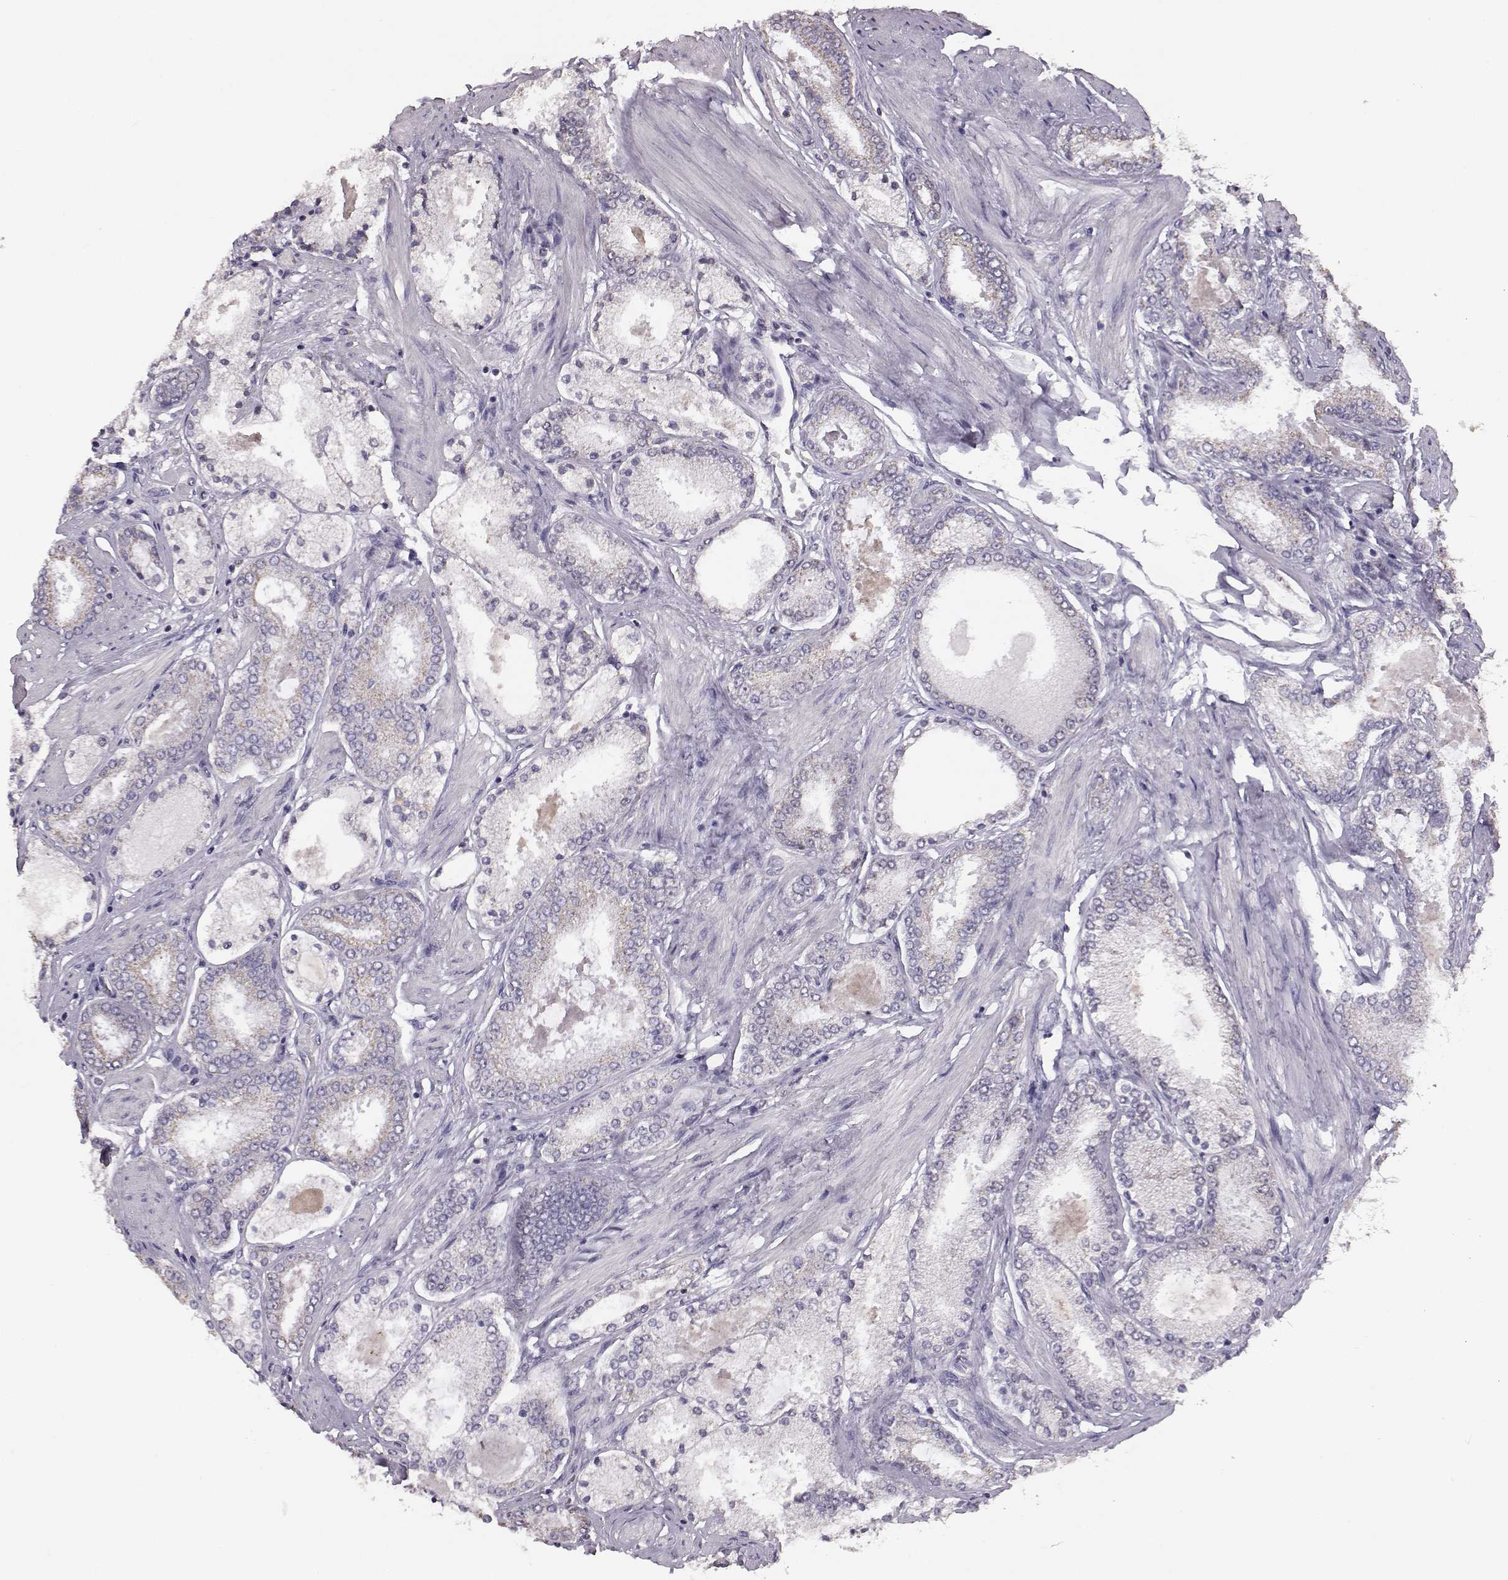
{"staining": {"intensity": "weak", "quantity": "<25%", "location": "cytoplasmic/membranous"}, "tissue": "prostate cancer", "cell_type": "Tumor cells", "image_type": "cancer", "snomed": [{"axis": "morphology", "description": "Adenocarcinoma, High grade"}, {"axis": "topography", "description": "Prostate"}], "caption": "This is an immunohistochemistry image of prostate cancer. There is no expression in tumor cells.", "gene": "ALDH3A1", "patient": {"sex": "male", "age": 63}}